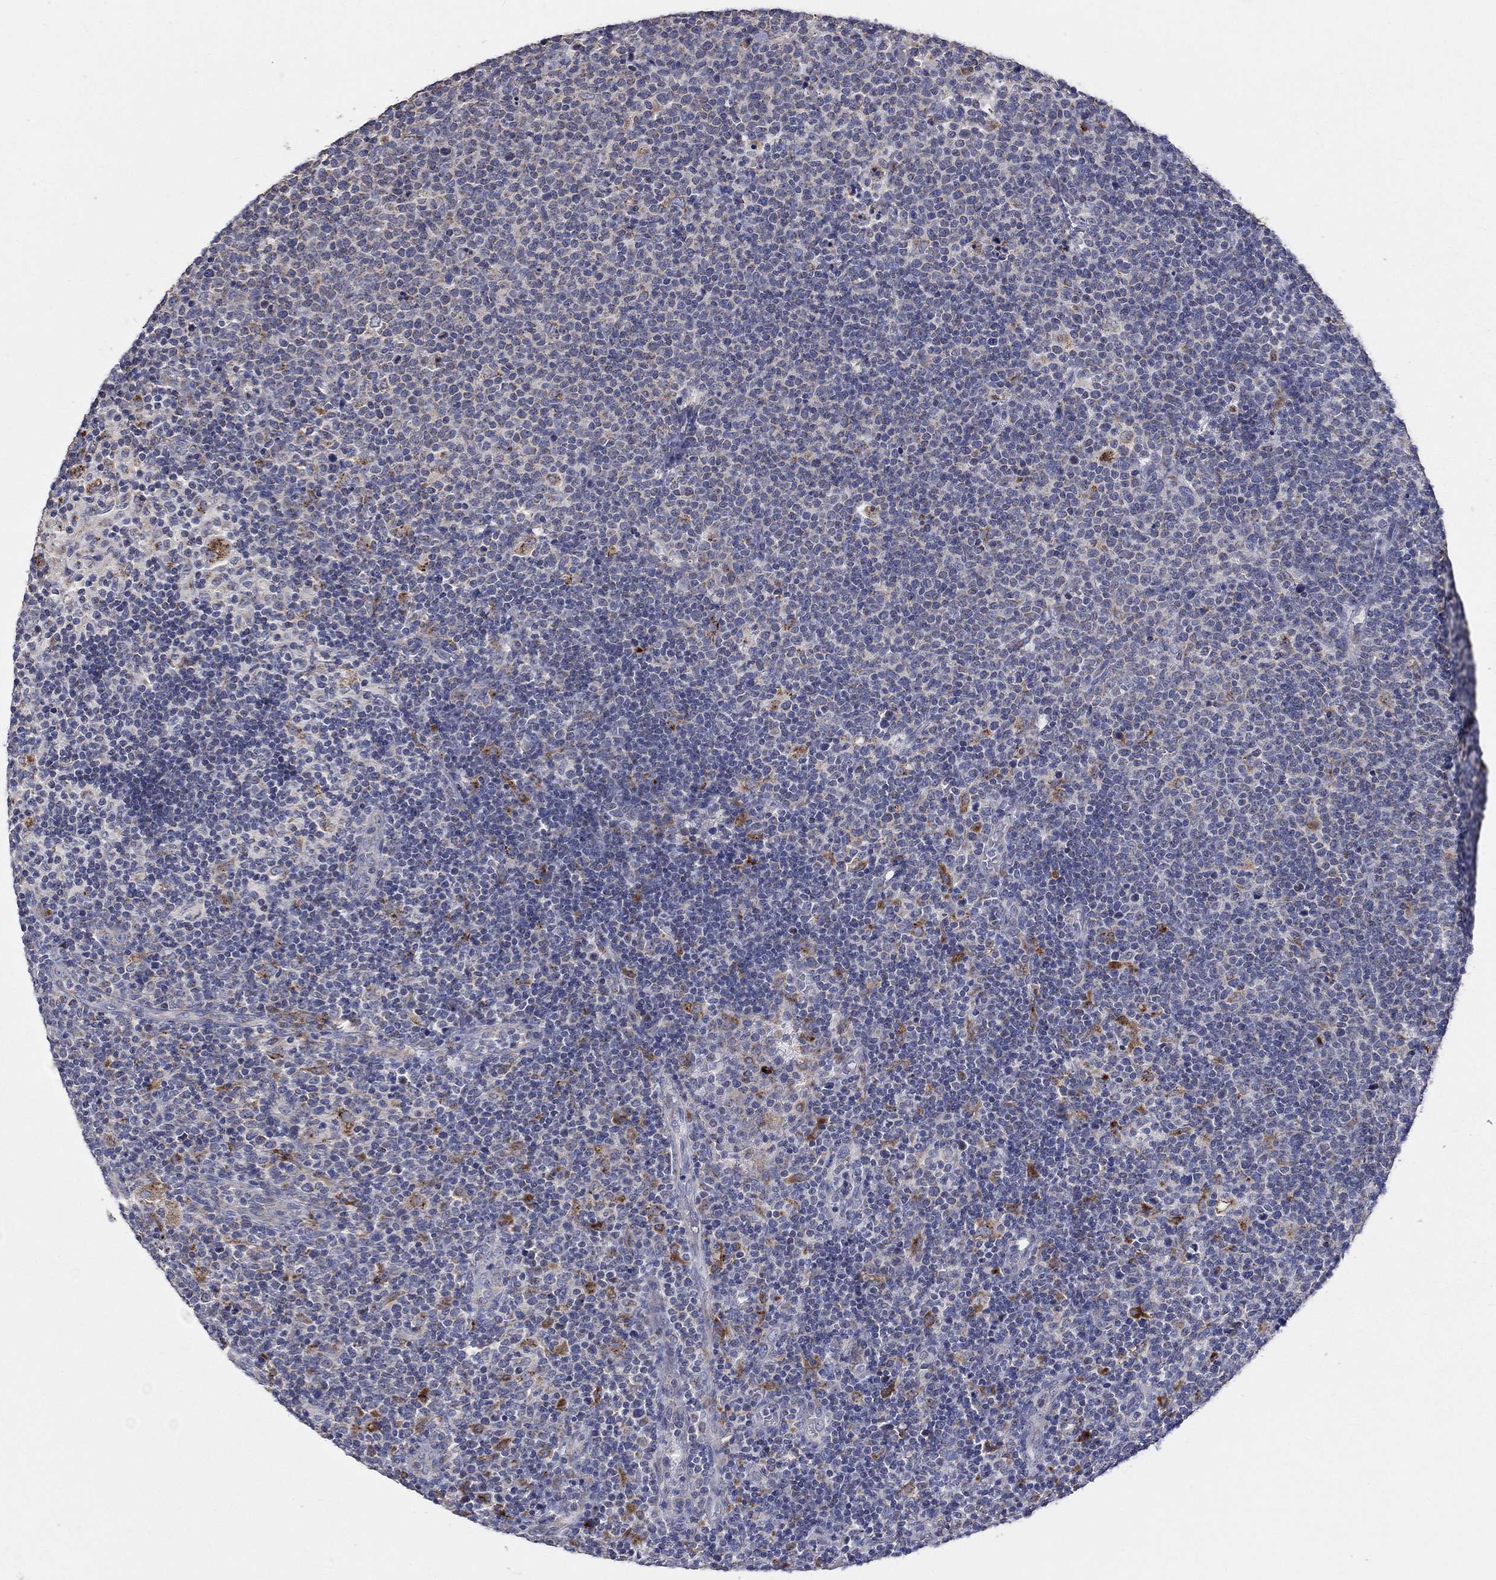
{"staining": {"intensity": "moderate", "quantity": "<25%", "location": "cytoplasmic/membranous"}, "tissue": "lymphoma", "cell_type": "Tumor cells", "image_type": "cancer", "snomed": [{"axis": "morphology", "description": "Malignant lymphoma, non-Hodgkin's type, High grade"}, {"axis": "topography", "description": "Lymph node"}], "caption": "Immunohistochemical staining of human malignant lymphoma, non-Hodgkin's type (high-grade) demonstrates moderate cytoplasmic/membranous protein expression in approximately <25% of tumor cells.", "gene": "UGT8", "patient": {"sex": "male", "age": 61}}